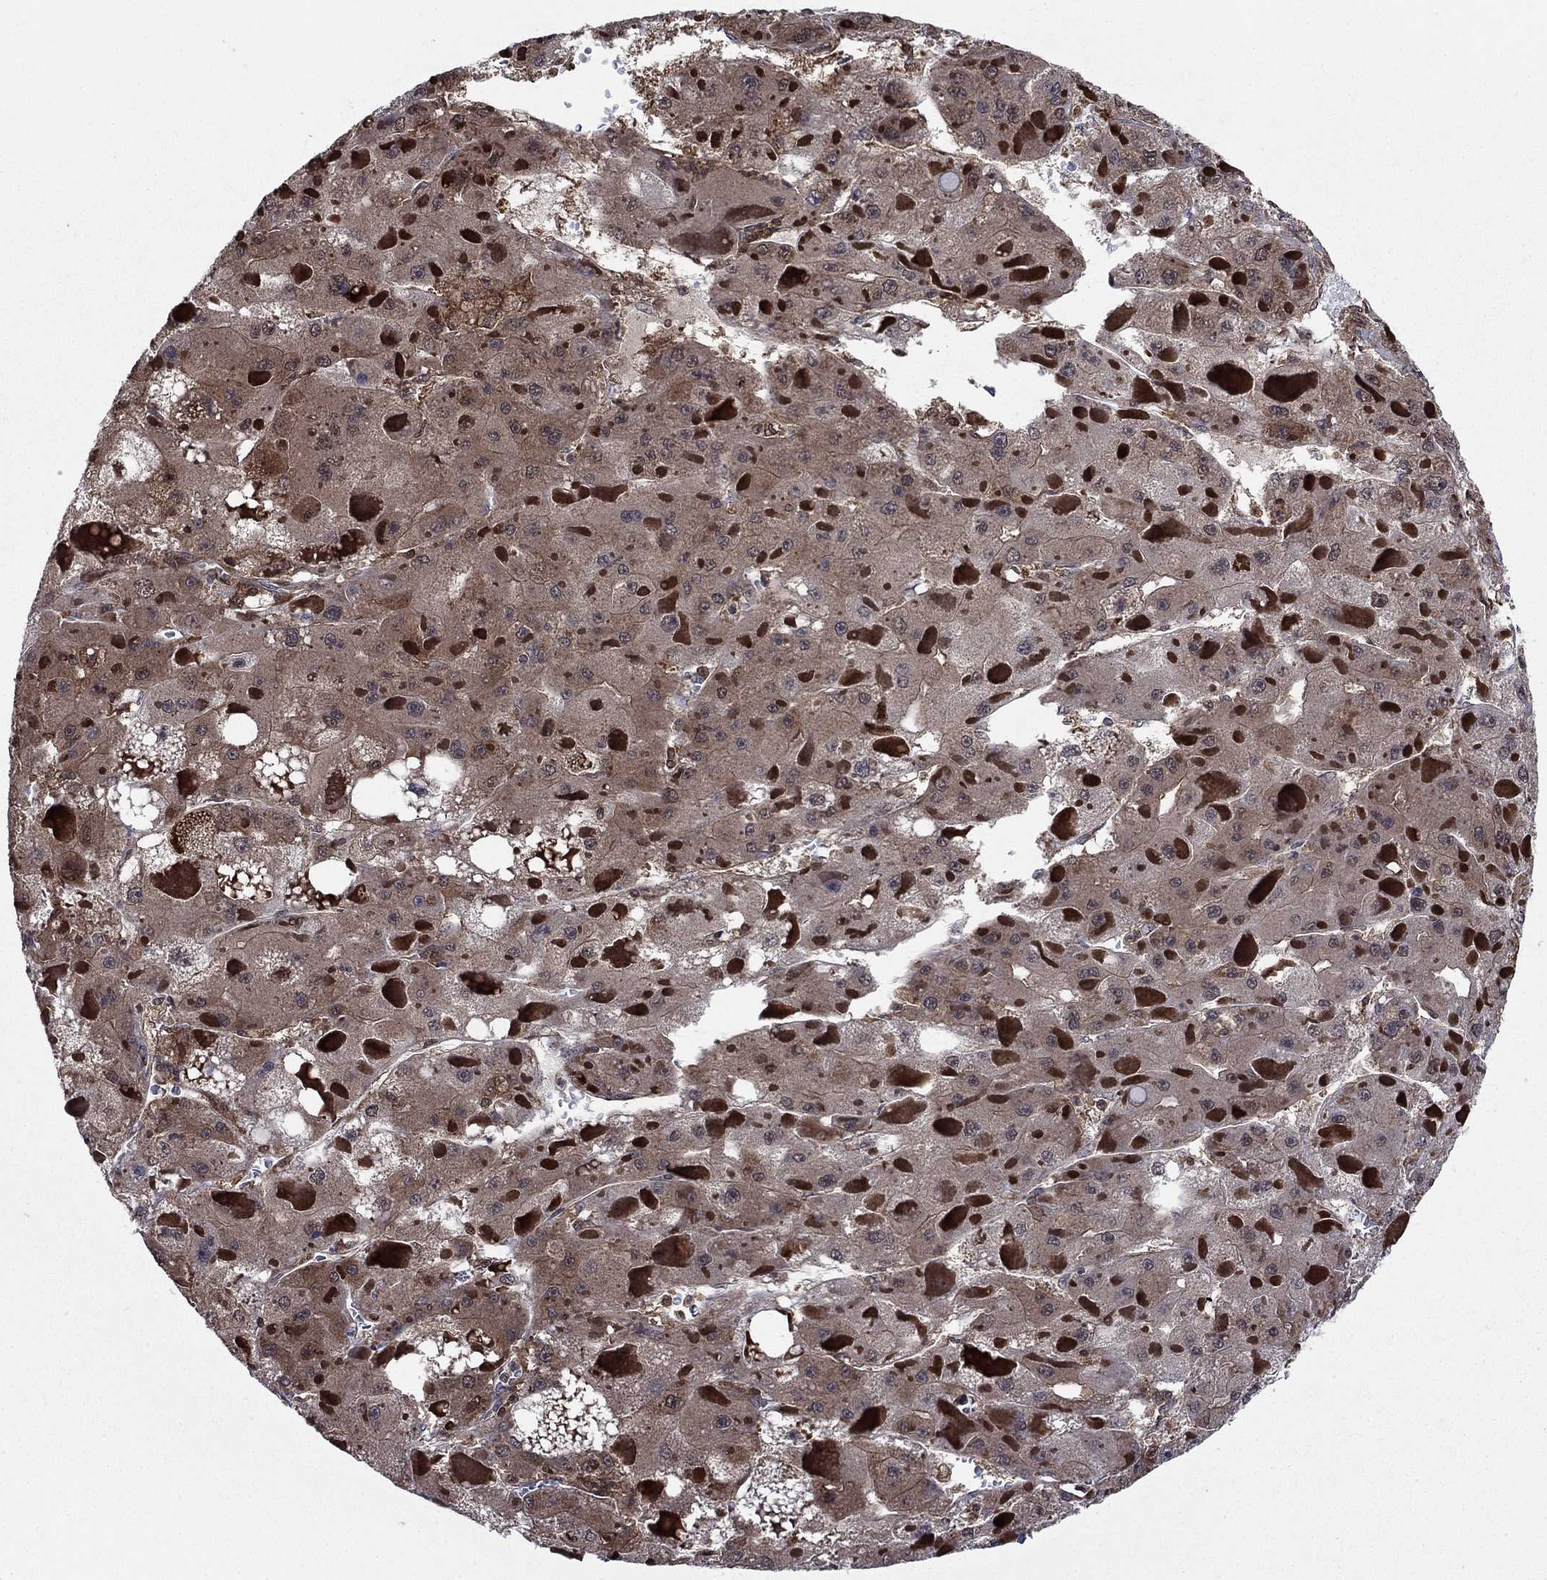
{"staining": {"intensity": "negative", "quantity": "none", "location": "none"}, "tissue": "liver cancer", "cell_type": "Tumor cells", "image_type": "cancer", "snomed": [{"axis": "morphology", "description": "Carcinoma, Hepatocellular, NOS"}, {"axis": "topography", "description": "Liver"}], "caption": "Liver cancer (hepatocellular carcinoma) was stained to show a protein in brown. There is no significant staining in tumor cells. The staining was performed using DAB (3,3'-diaminobenzidine) to visualize the protein expression in brown, while the nuclei were stained in blue with hematoxylin (Magnification: 20x).", "gene": "CACYBP", "patient": {"sex": "female", "age": 73}}